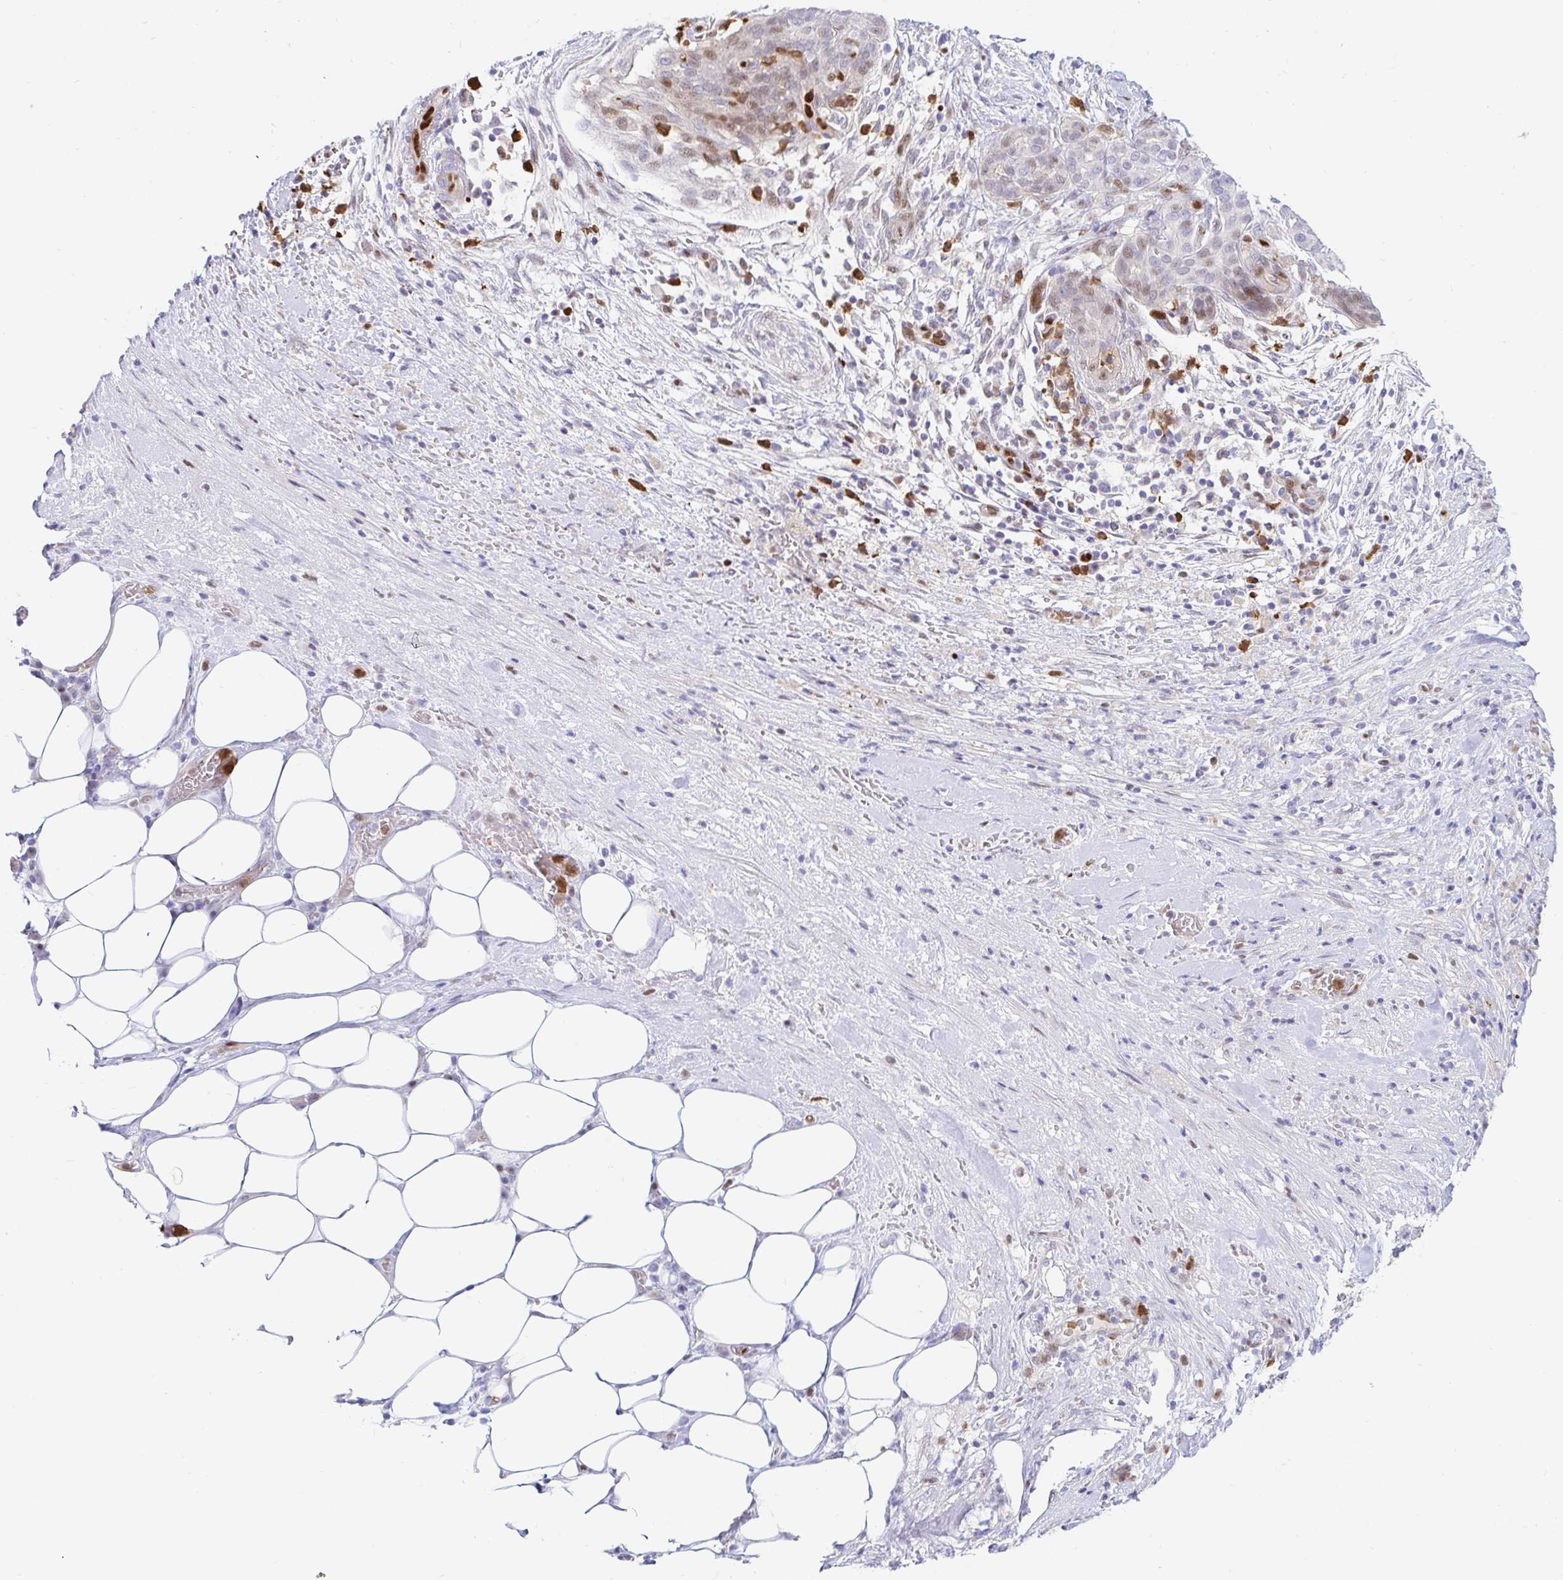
{"staining": {"intensity": "weak", "quantity": "<25%", "location": "nuclear"}, "tissue": "pancreatic cancer", "cell_type": "Tumor cells", "image_type": "cancer", "snomed": [{"axis": "morphology", "description": "Adenocarcinoma, NOS"}, {"axis": "topography", "description": "Pancreas"}], "caption": "The image exhibits no staining of tumor cells in pancreatic cancer.", "gene": "HINFP", "patient": {"sex": "male", "age": 44}}